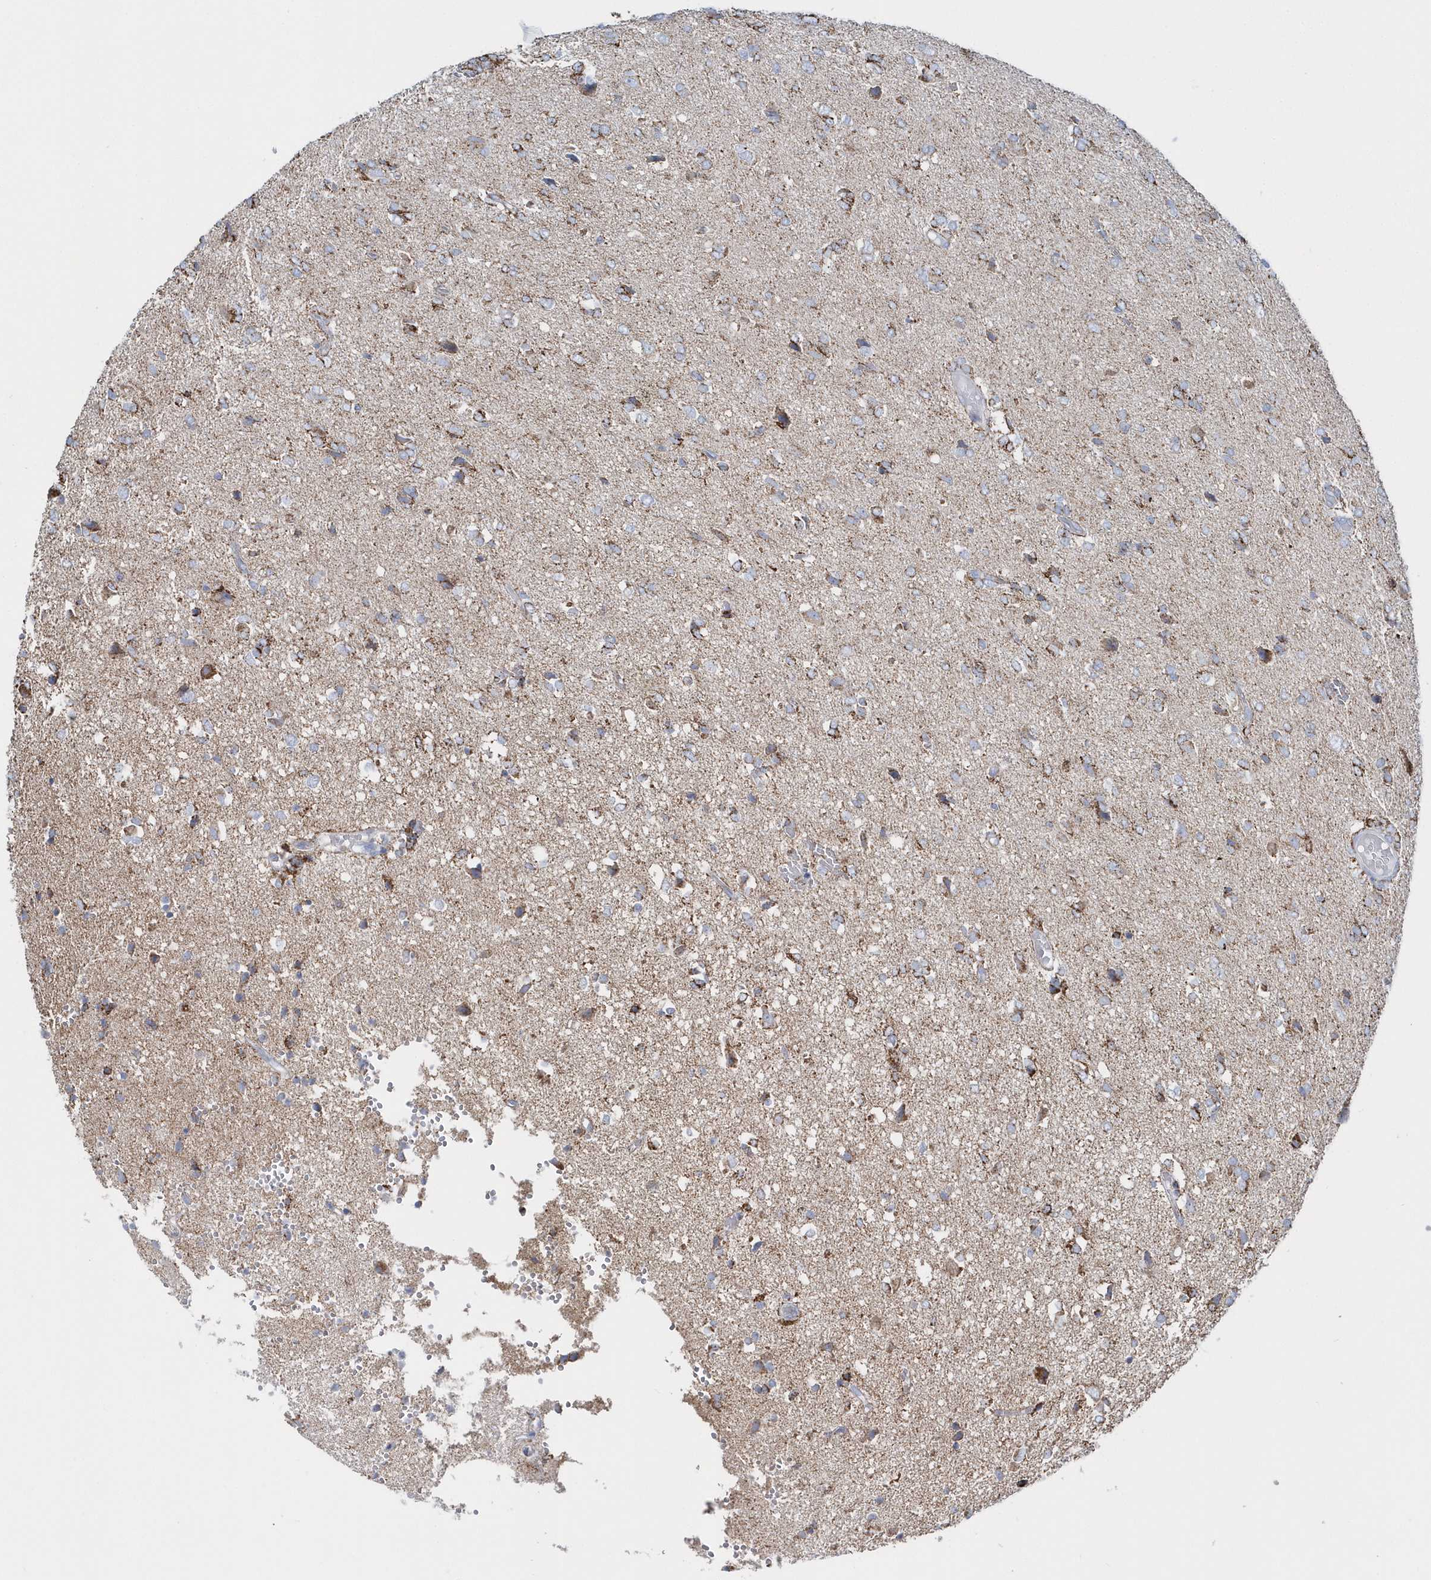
{"staining": {"intensity": "moderate", "quantity": ">75%", "location": "cytoplasmic/membranous"}, "tissue": "glioma", "cell_type": "Tumor cells", "image_type": "cancer", "snomed": [{"axis": "morphology", "description": "Glioma, malignant, High grade"}, {"axis": "topography", "description": "Brain"}], "caption": "DAB (3,3'-diaminobenzidine) immunohistochemical staining of malignant high-grade glioma displays moderate cytoplasmic/membranous protein expression in approximately >75% of tumor cells.", "gene": "TMCO6", "patient": {"sex": "female", "age": 59}}